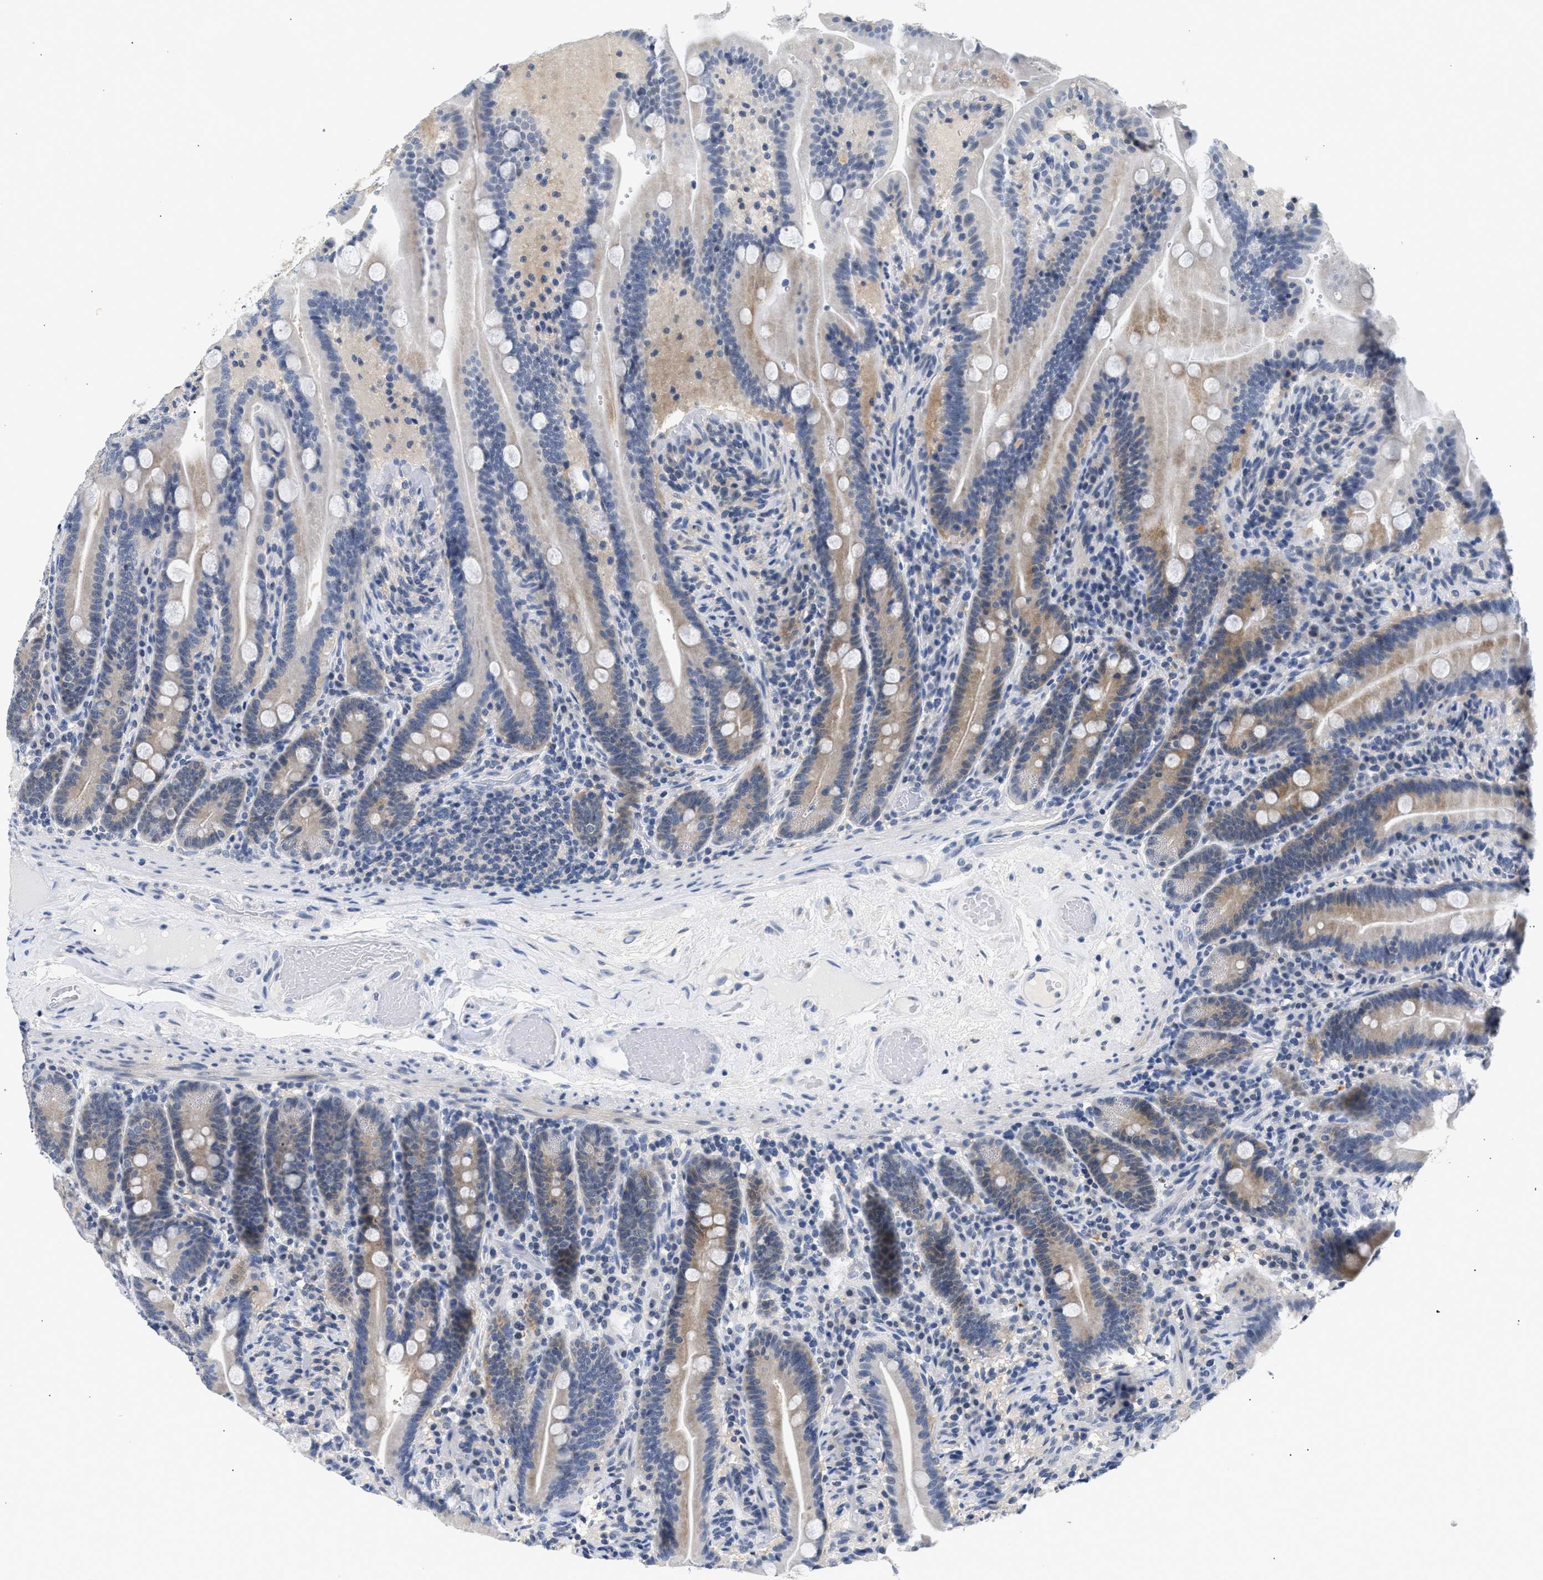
{"staining": {"intensity": "weak", "quantity": "25%-75%", "location": "cytoplasmic/membranous"}, "tissue": "duodenum", "cell_type": "Glandular cells", "image_type": "normal", "snomed": [{"axis": "morphology", "description": "Normal tissue, NOS"}, {"axis": "topography", "description": "Duodenum"}], "caption": "Approximately 25%-75% of glandular cells in normal duodenum demonstrate weak cytoplasmic/membranous protein expression as visualized by brown immunohistochemical staining.", "gene": "PPM1L", "patient": {"sex": "male", "age": 54}}